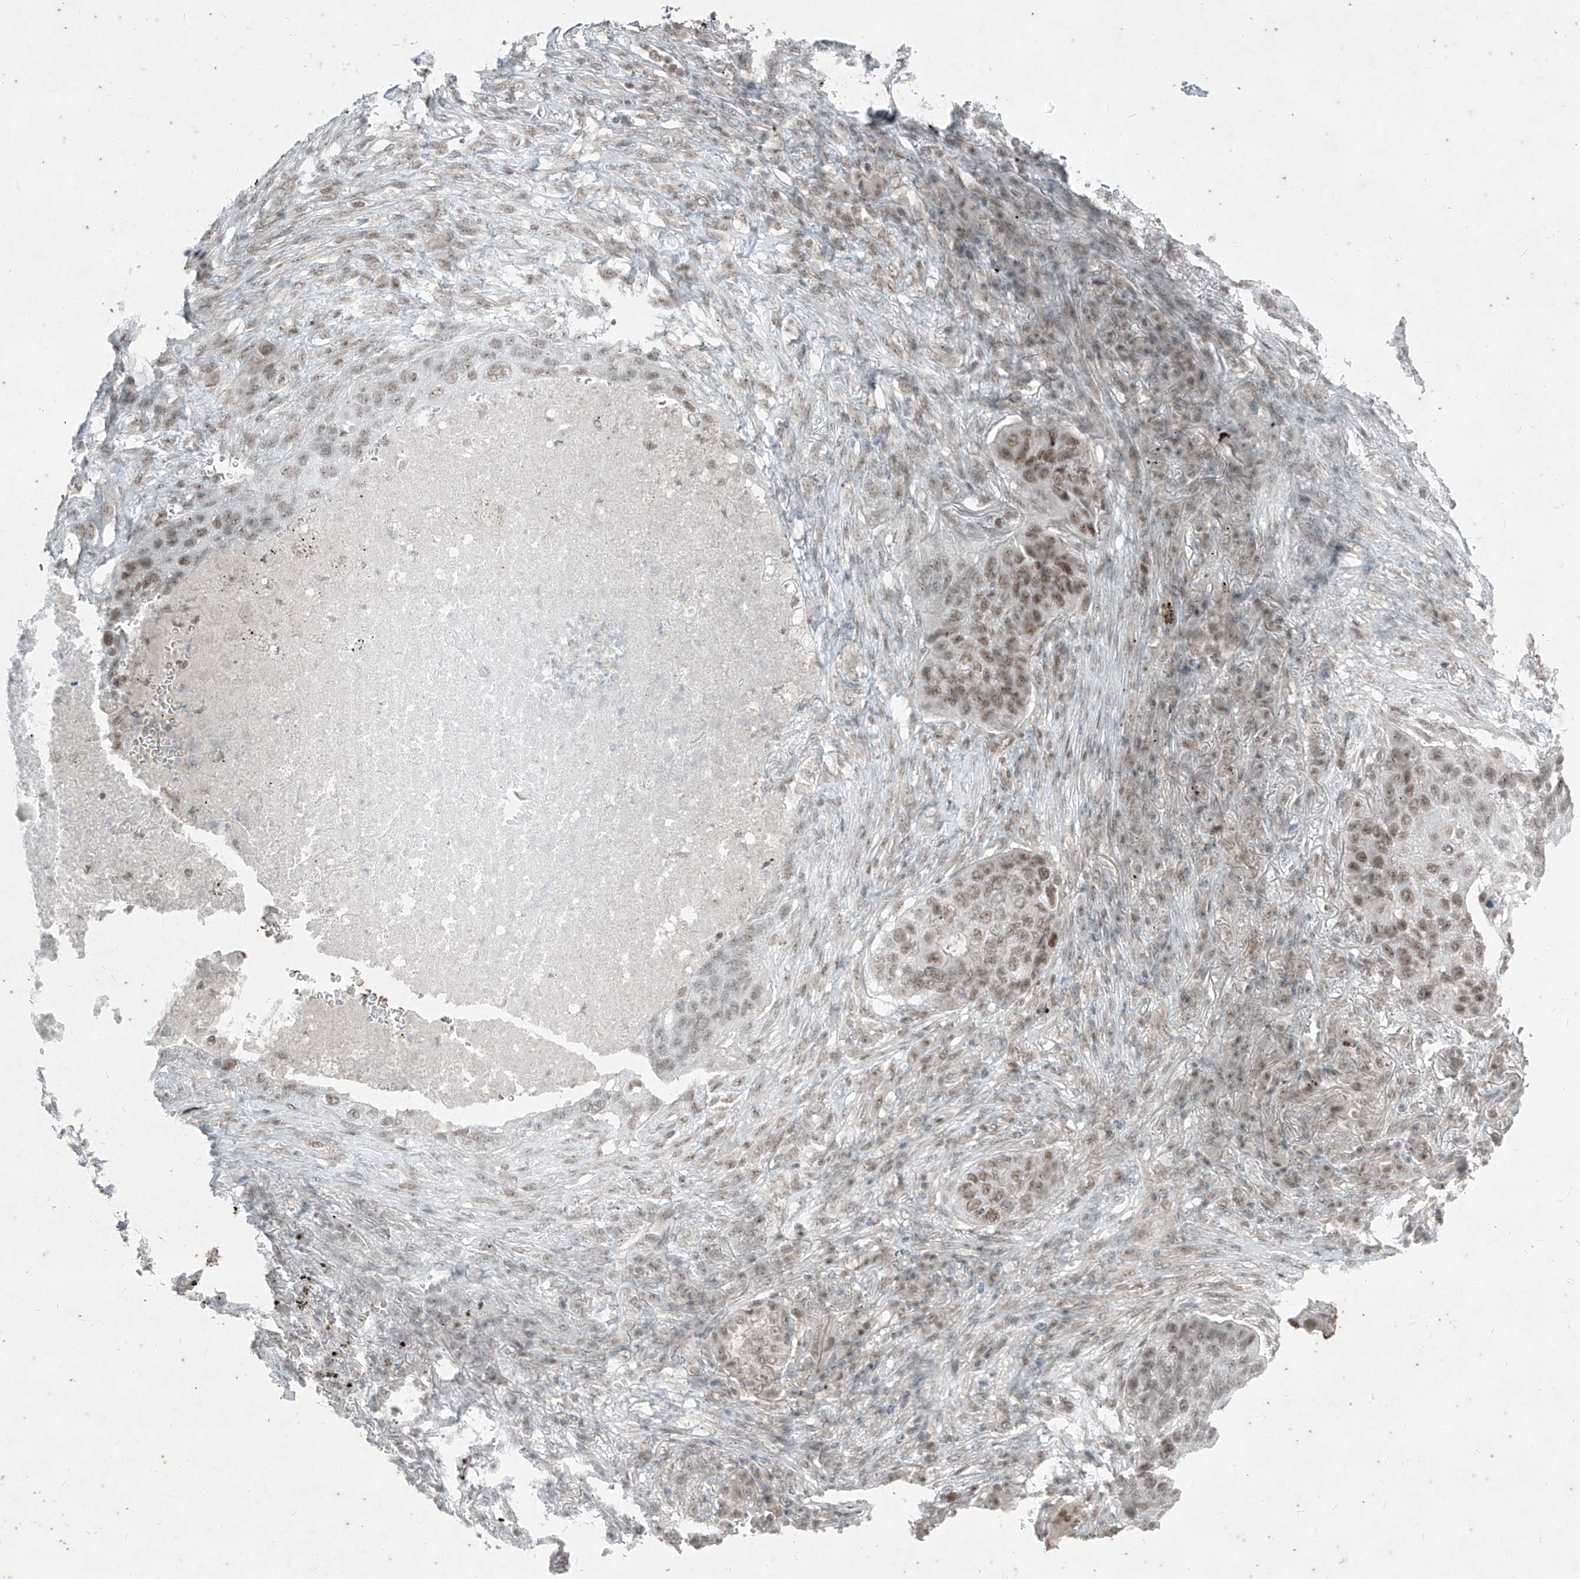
{"staining": {"intensity": "moderate", "quantity": ">75%", "location": "nuclear"}, "tissue": "lung cancer", "cell_type": "Tumor cells", "image_type": "cancer", "snomed": [{"axis": "morphology", "description": "Squamous cell carcinoma, NOS"}, {"axis": "topography", "description": "Lung"}], "caption": "Immunohistochemistry (IHC) staining of squamous cell carcinoma (lung), which reveals medium levels of moderate nuclear staining in approximately >75% of tumor cells indicating moderate nuclear protein positivity. The staining was performed using DAB (brown) for protein detection and nuclei were counterstained in hematoxylin (blue).", "gene": "ZNF354B", "patient": {"sex": "female", "age": 63}}